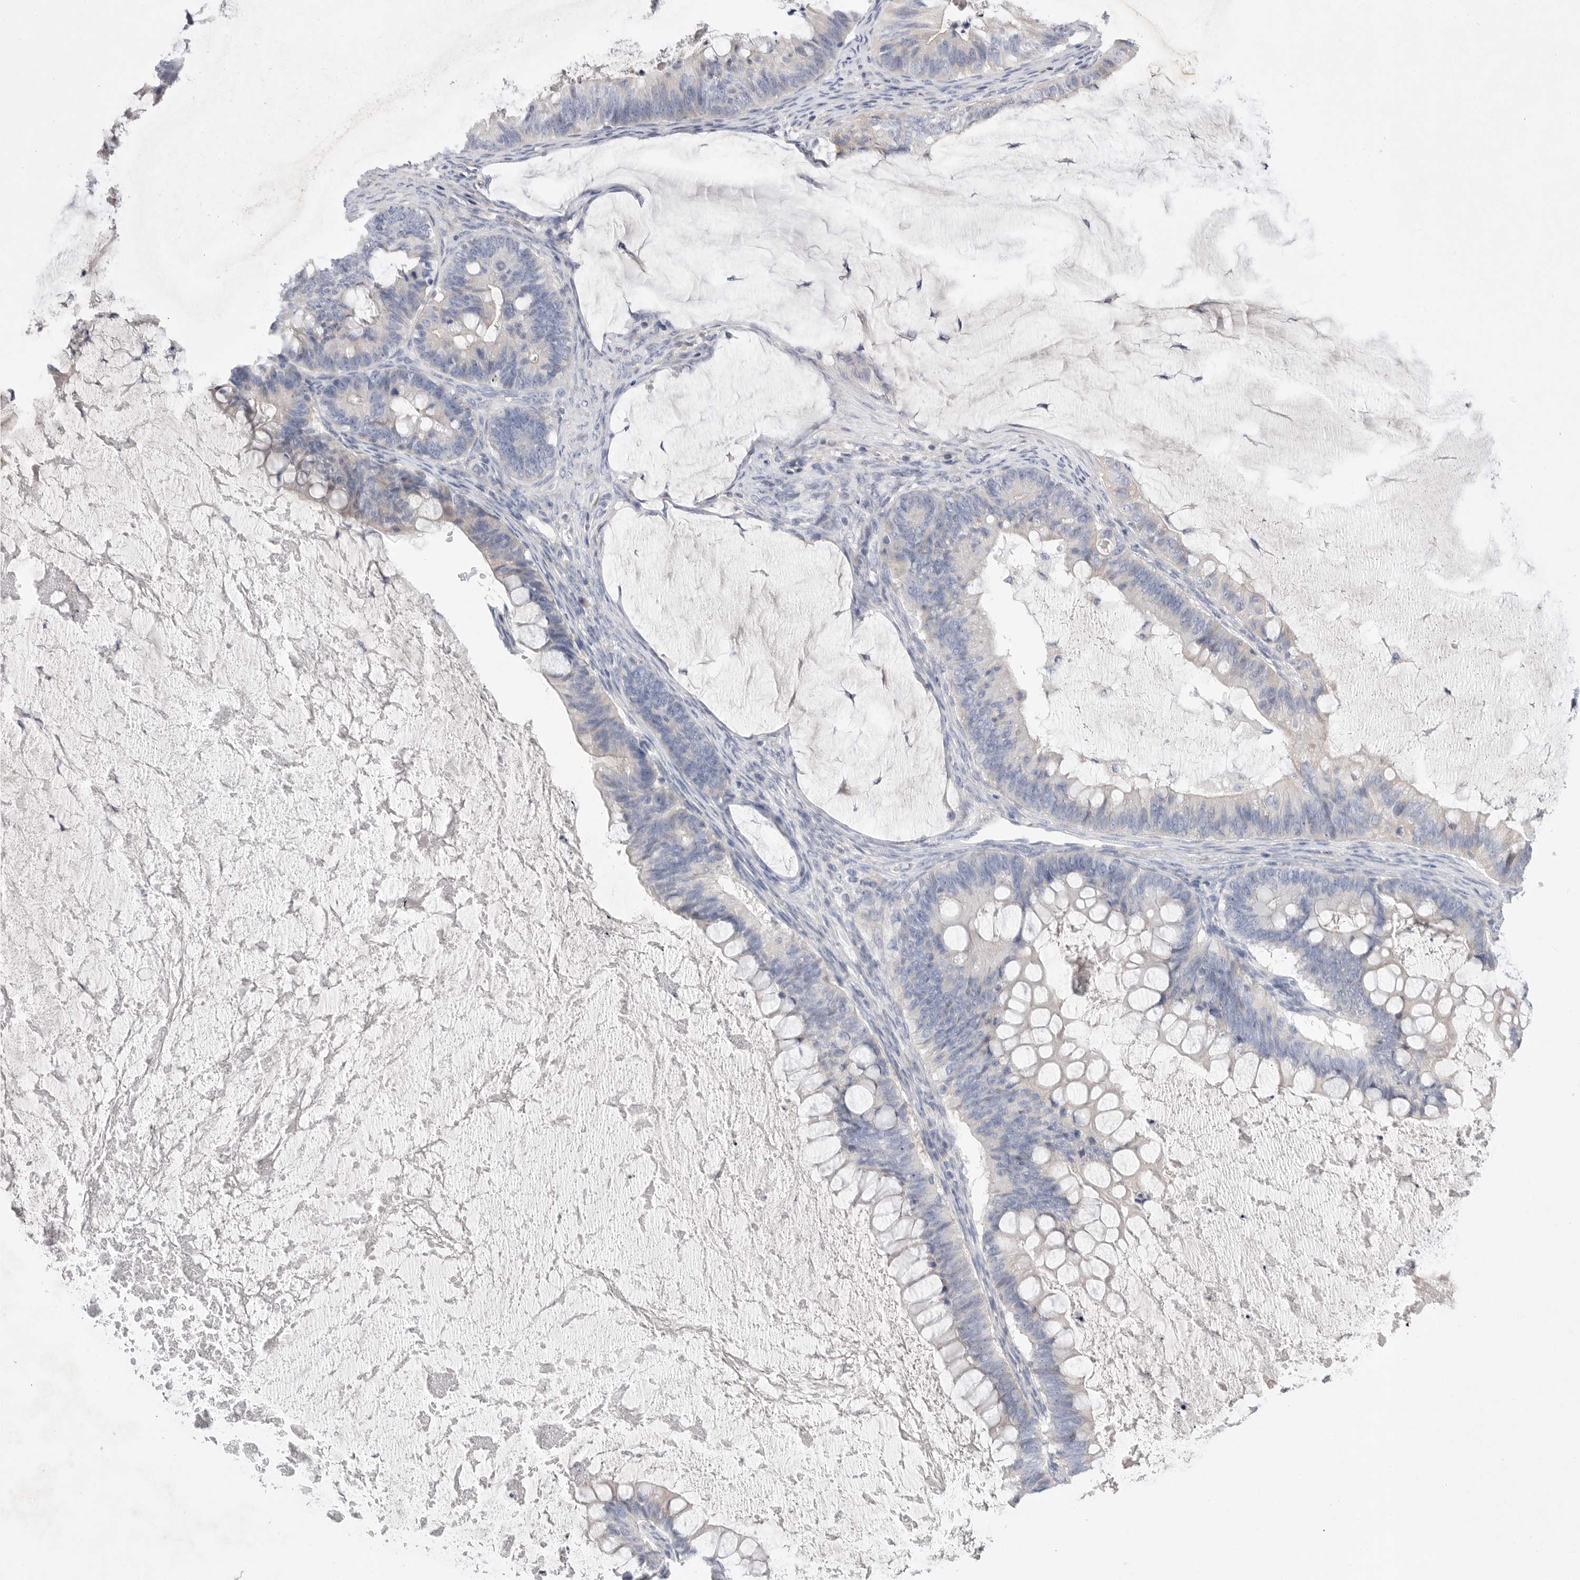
{"staining": {"intensity": "negative", "quantity": "none", "location": "none"}, "tissue": "ovarian cancer", "cell_type": "Tumor cells", "image_type": "cancer", "snomed": [{"axis": "morphology", "description": "Cystadenocarcinoma, mucinous, NOS"}, {"axis": "topography", "description": "Ovary"}], "caption": "Immunohistochemistry (IHC) image of neoplastic tissue: ovarian cancer stained with DAB shows no significant protein expression in tumor cells.", "gene": "CAMK2B", "patient": {"sex": "female", "age": 61}}